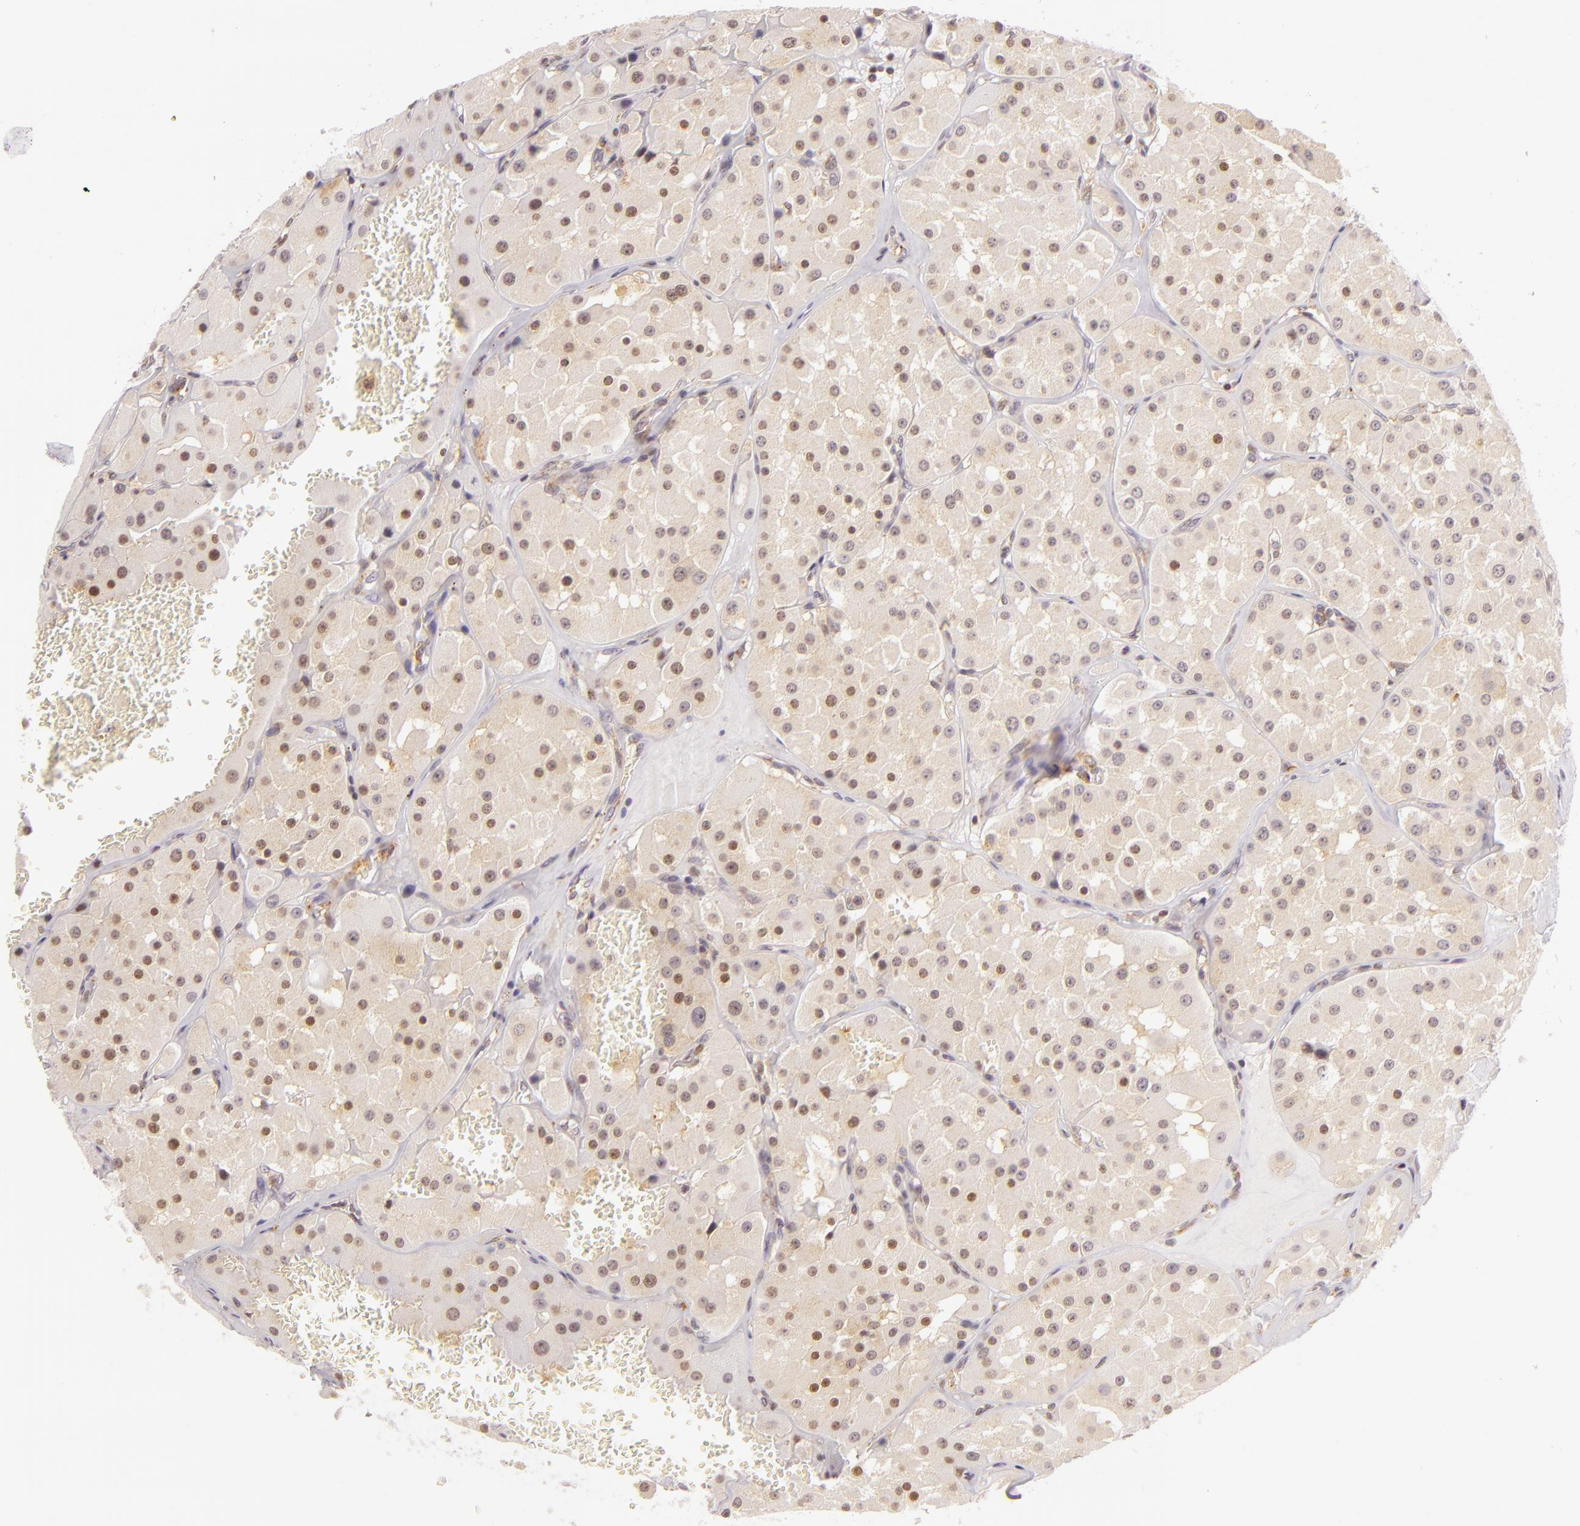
{"staining": {"intensity": "weak", "quantity": "<25%", "location": "cytoplasmic/membranous"}, "tissue": "renal cancer", "cell_type": "Tumor cells", "image_type": "cancer", "snomed": [{"axis": "morphology", "description": "Adenocarcinoma, uncertain malignant potential"}, {"axis": "topography", "description": "Kidney"}], "caption": "Immunohistochemistry (IHC) histopathology image of renal cancer (adenocarcinoma,  uncertain malignant potential) stained for a protein (brown), which demonstrates no expression in tumor cells.", "gene": "IMPDH1", "patient": {"sex": "male", "age": 63}}